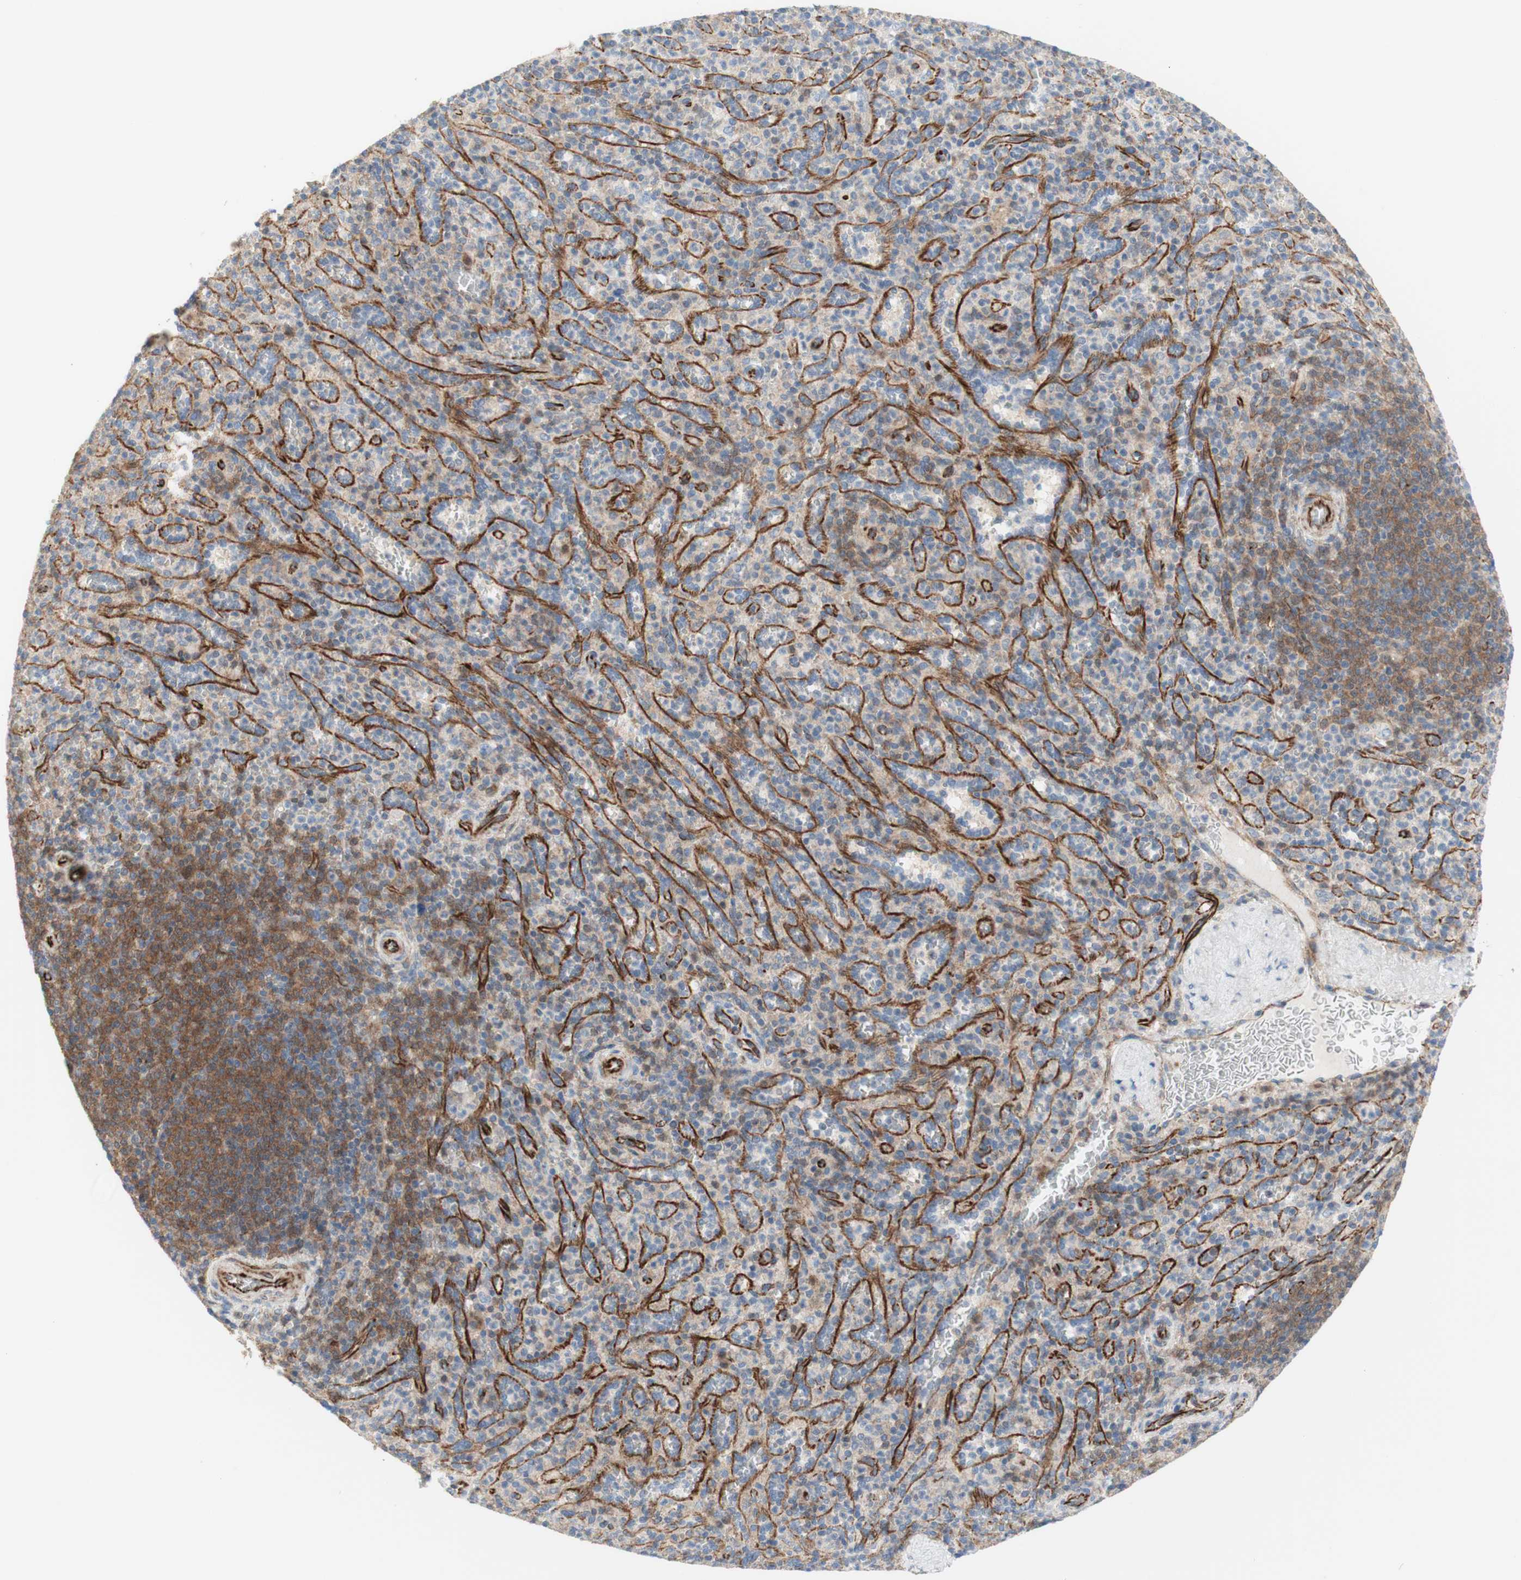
{"staining": {"intensity": "negative", "quantity": "none", "location": "none"}, "tissue": "spleen", "cell_type": "Cells in red pulp", "image_type": "normal", "snomed": [{"axis": "morphology", "description": "Normal tissue, NOS"}, {"axis": "topography", "description": "Spleen"}], "caption": "A high-resolution micrograph shows immunohistochemistry staining of unremarkable spleen, which reveals no significant positivity in cells in red pulp. The staining is performed using DAB (3,3'-diaminobenzidine) brown chromogen with nuclei counter-stained in using hematoxylin.", "gene": "POU2AF1", "patient": {"sex": "male", "age": 36}}